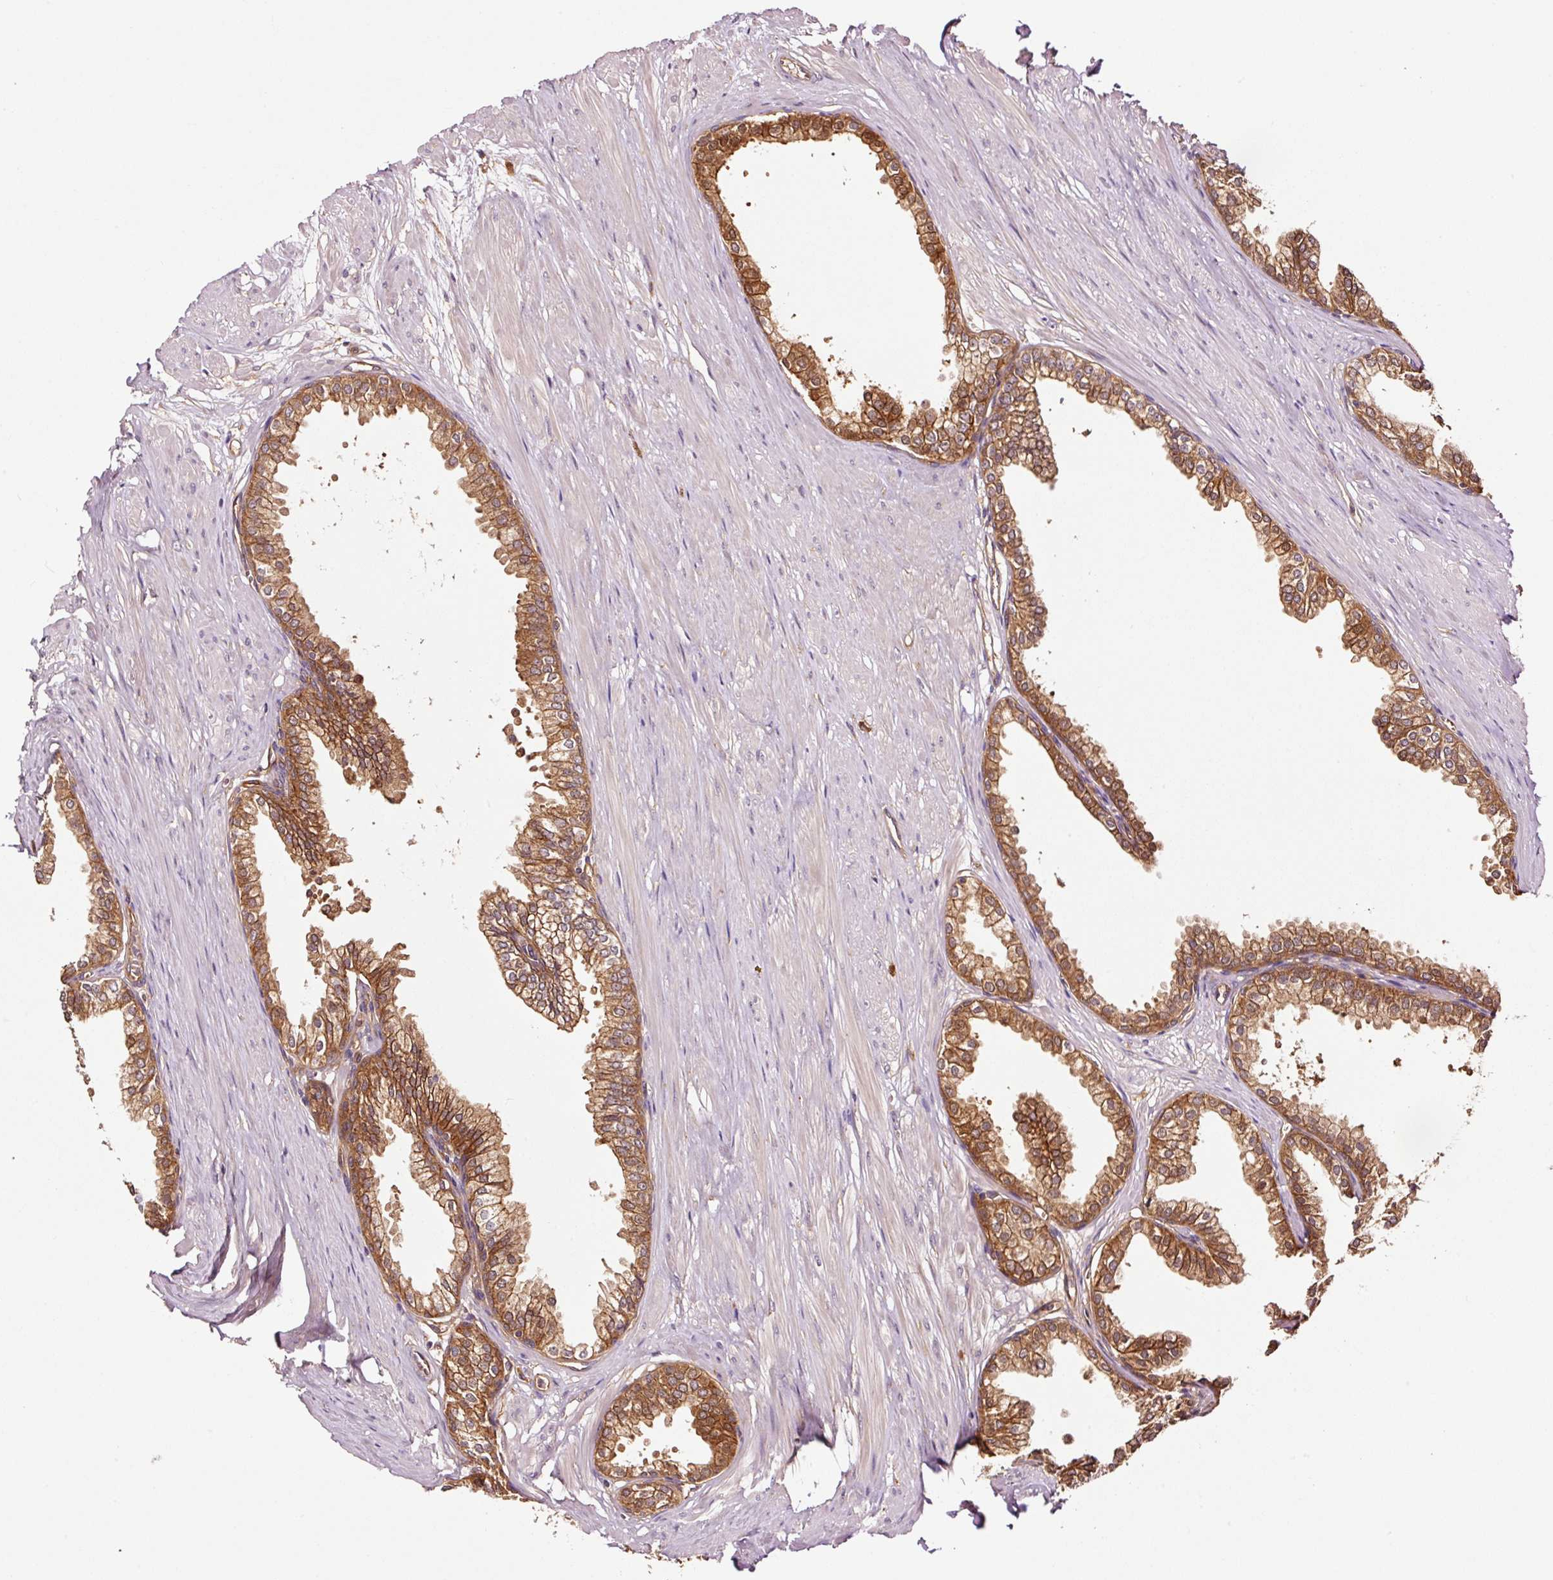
{"staining": {"intensity": "moderate", "quantity": ">75%", "location": "cytoplasmic/membranous"}, "tissue": "prostate", "cell_type": "Glandular cells", "image_type": "normal", "snomed": [{"axis": "morphology", "description": "Normal tissue, NOS"}, {"axis": "topography", "description": "Prostate"}, {"axis": "topography", "description": "Peripheral nerve tissue"}], "caption": "This image reveals normal prostate stained with IHC to label a protein in brown. The cytoplasmic/membranous of glandular cells show moderate positivity for the protein. Nuclei are counter-stained blue.", "gene": "METAP1", "patient": {"sex": "male", "age": 55}}